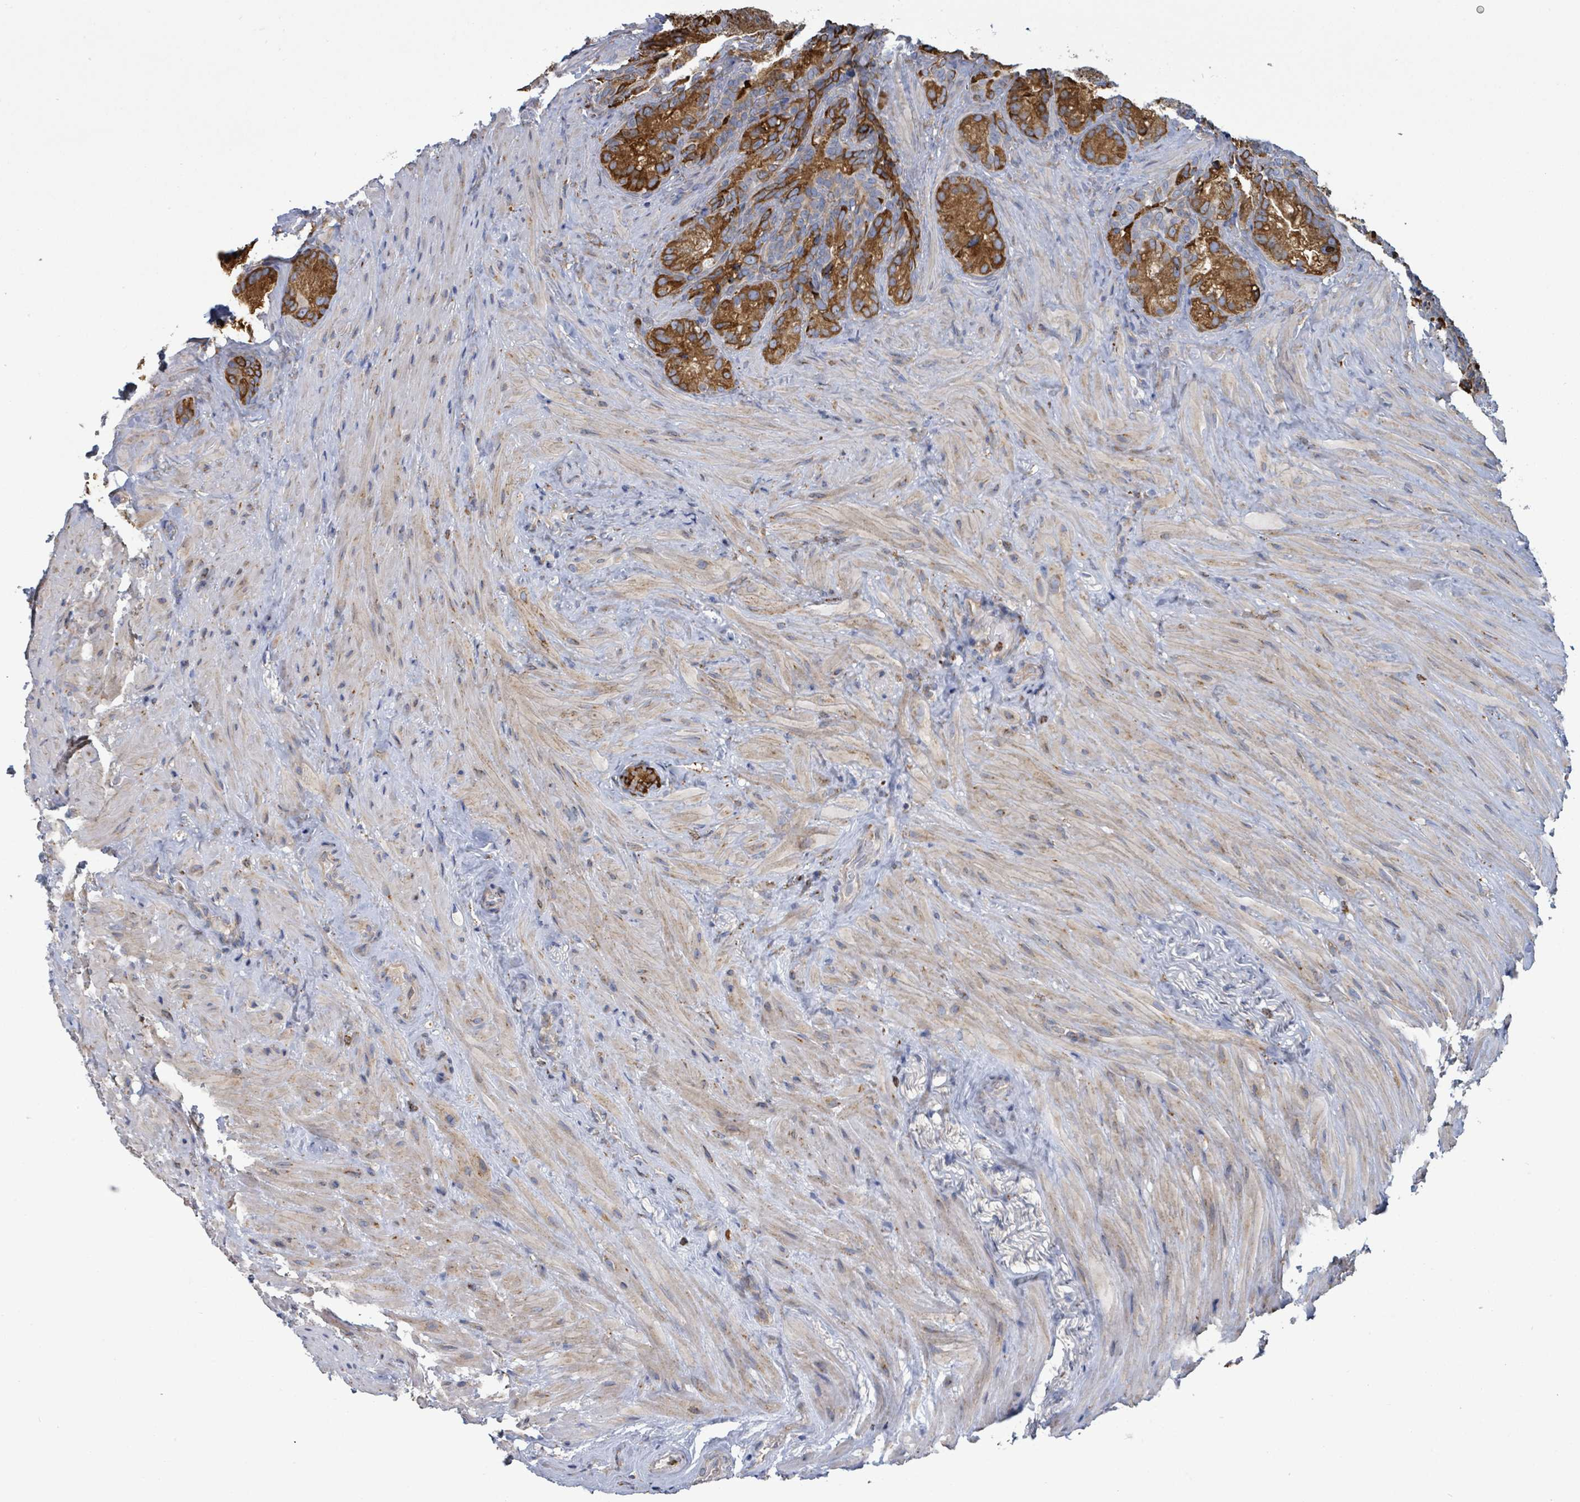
{"staining": {"intensity": "strong", "quantity": ">75%", "location": "cytoplasmic/membranous"}, "tissue": "seminal vesicle", "cell_type": "Glandular cells", "image_type": "normal", "snomed": [{"axis": "morphology", "description": "Normal tissue, NOS"}, {"axis": "topography", "description": "Seminal veicle"}], "caption": "Immunohistochemistry (IHC) of benign seminal vesicle demonstrates high levels of strong cytoplasmic/membranous expression in approximately >75% of glandular cells.", "gene": "RFPL4AL1", "patient": {"sex": "male", "age": 62}}